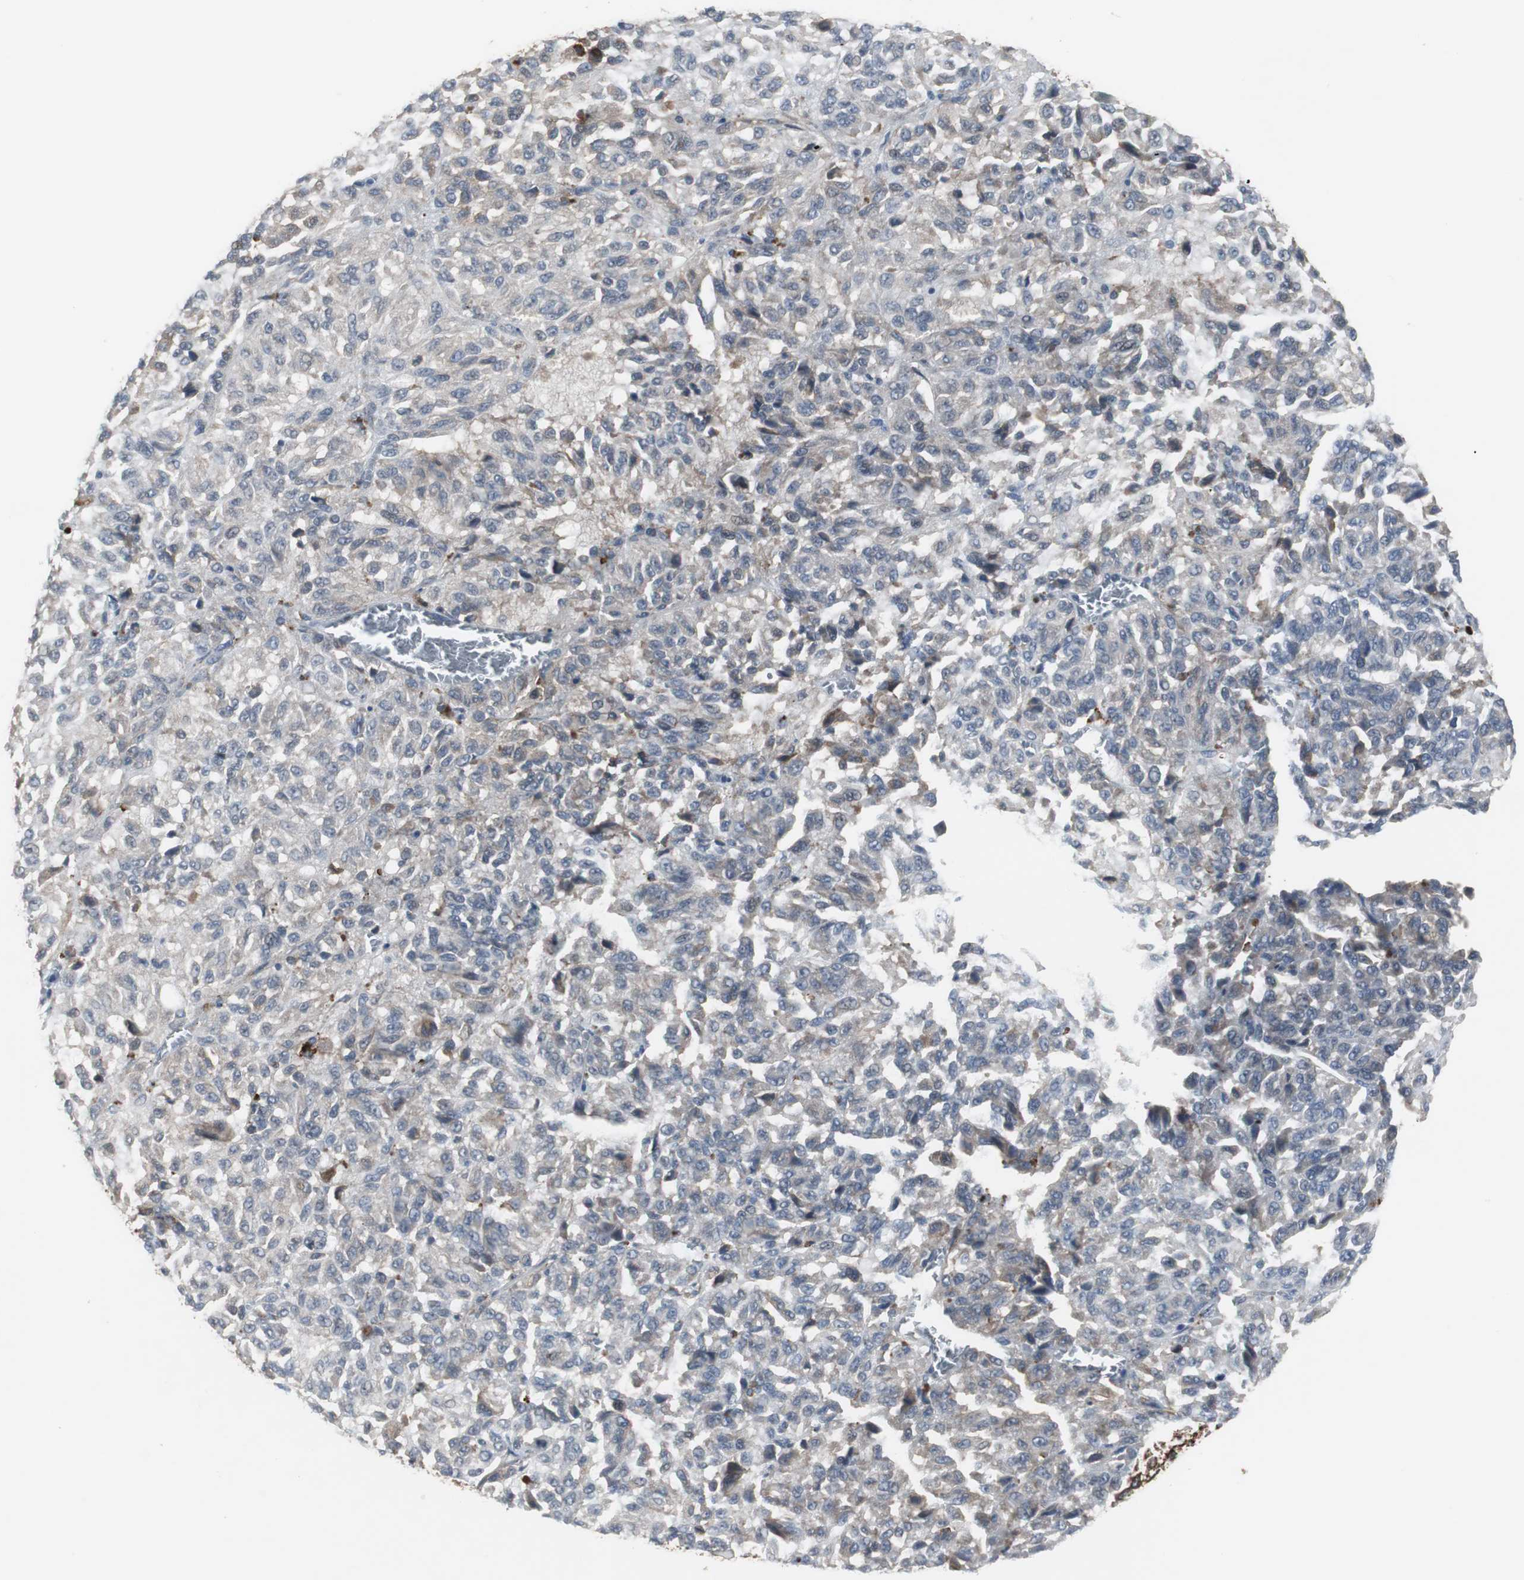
{"staining": {"intensity": "weak", "quantity": "25%-75%", "location": "cytoplasmic/membranous"}, "tissue": "melanoma", "cell_type": "Tumor cells", "image_type": "cancer", "snomed": [{"axis": "morphology", "description": "Malignant melanoma, Metastatic site"}, {"axis": "topography", "description": "Lung"}], "caption": "Immunohistochemical staining of human malignant melanoma (metastatic site) reveals low levels of weak cytoplasmic/membranous protein staining in about 25%-75% of tumor cells. (DAB IHC, brown staining for protein, blue staining for nuclei).", "gene": "GBA1", "patient": {"sex": "male", "age": 64}}